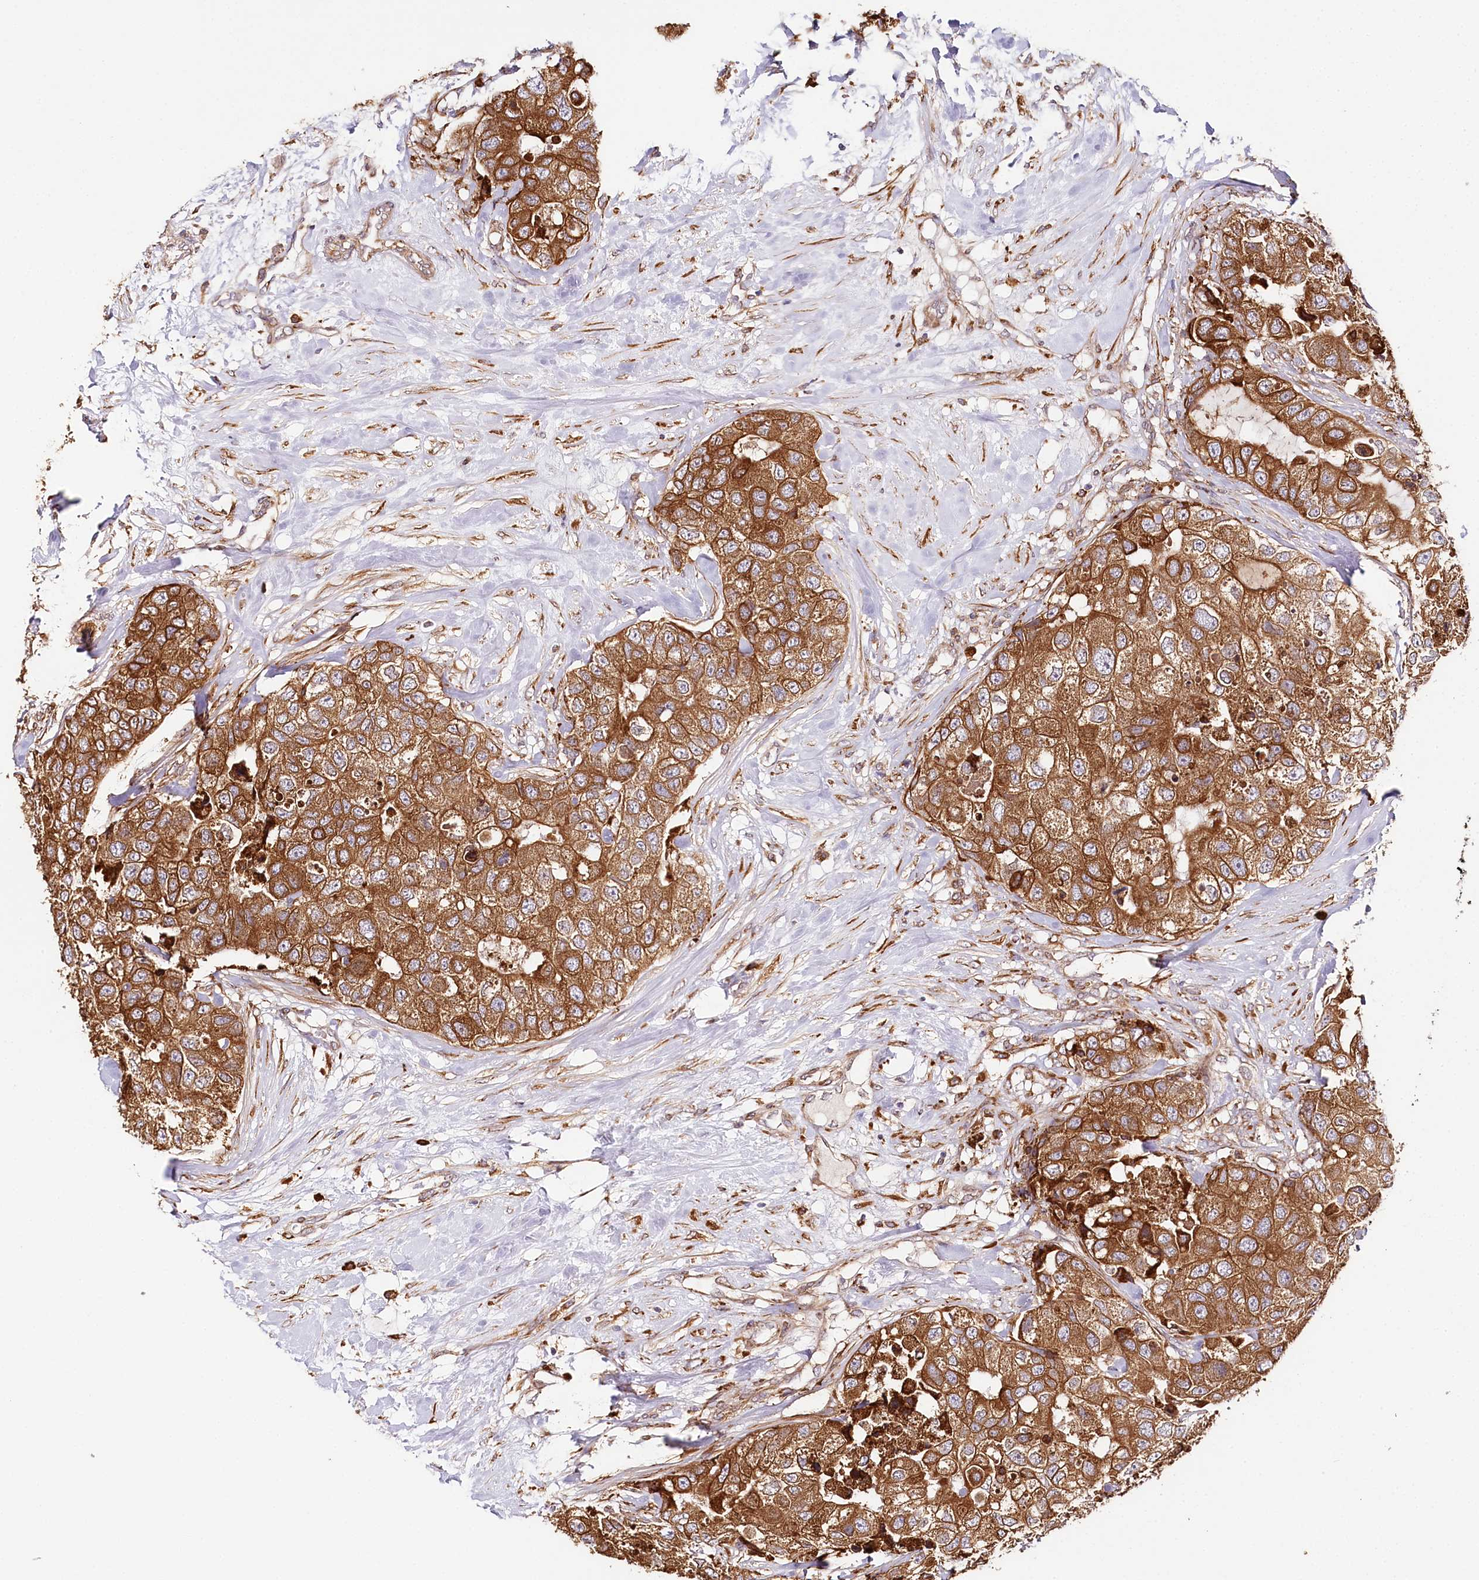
{"staining": {"intensity": "strong", "quantity": ">75%", "location": "cytoplasmic/membranous"}, "tissue": "breast cancer", "cell_type": "Tumor cells", "image_type": "cancer", "snomed": [{"axis": "morphology", "description": "Duct carcinoma"}, {"axis": "topography", "description": "Breast"}], "caption": "Protein staining demonstrates strong cytoplasmic/membranous positivity in about >75% of tumor cells in breast cancer.", "gene": "VEGFA", "patient": {"sex": "female", "age": 62}}